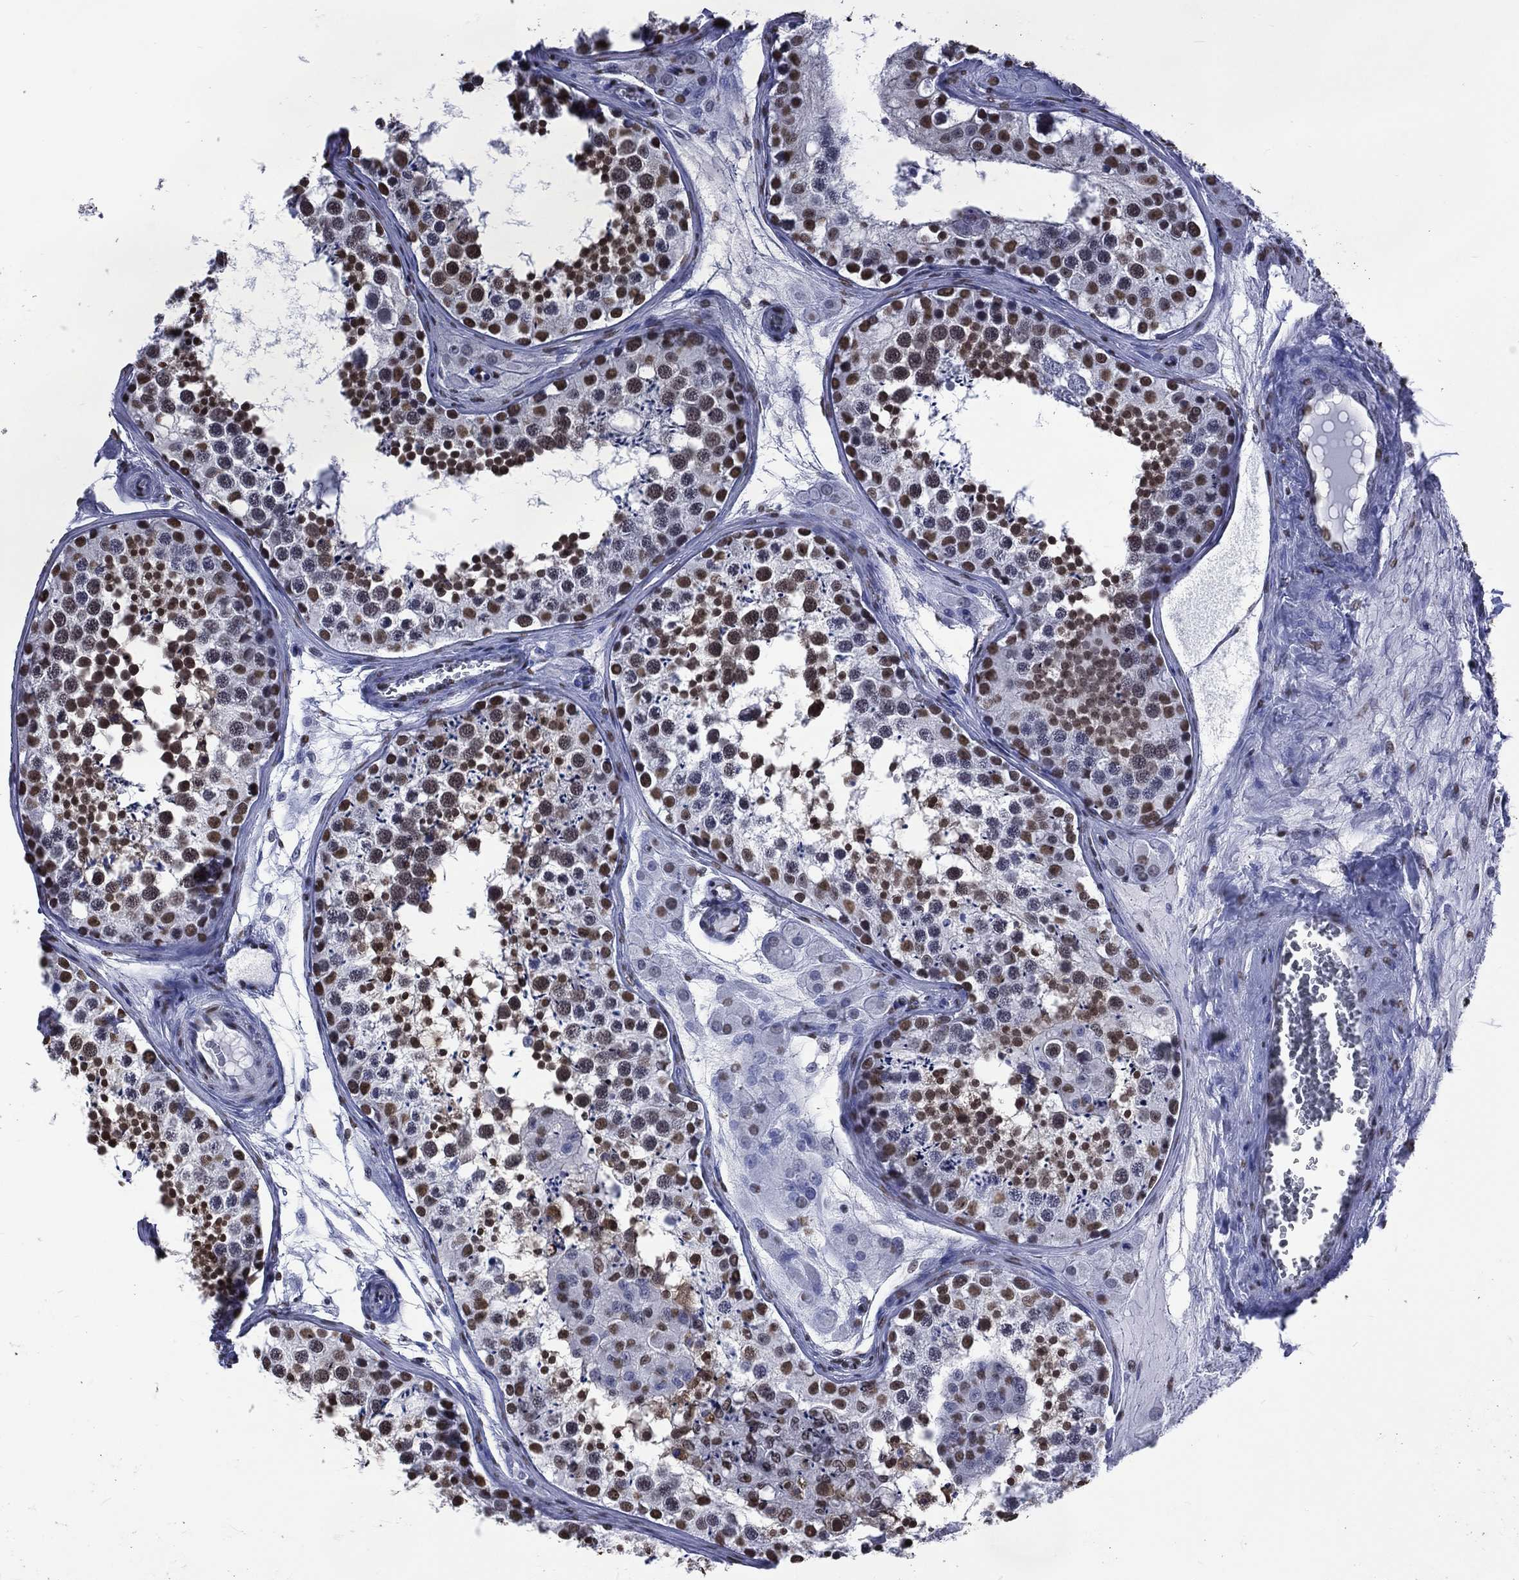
{"staining": {"intensity": "strong", "quantity": "25%-75%", "location": "nuclear"}, "tissue": "testis", "cell_type": "Cells in seminiferous ducts", "image_type": "normal", "snomed": [{"axis": "morphology", "description": "Normal tissue, NOS"}, {"axis": "topography", "description": "Testis"}], "caption": "Benign testis reveals strong nuclear positivity in about 25%-75% of cells in seminiferous ducts, visualized by immunohistochemistry. The staining is performed using DAB brown chromogen to label protein expression. The nuclei are counter-stained blue using hematoxylin.", "gene": "RETREG2", "patient": {"sex": "male", "age": 31}}